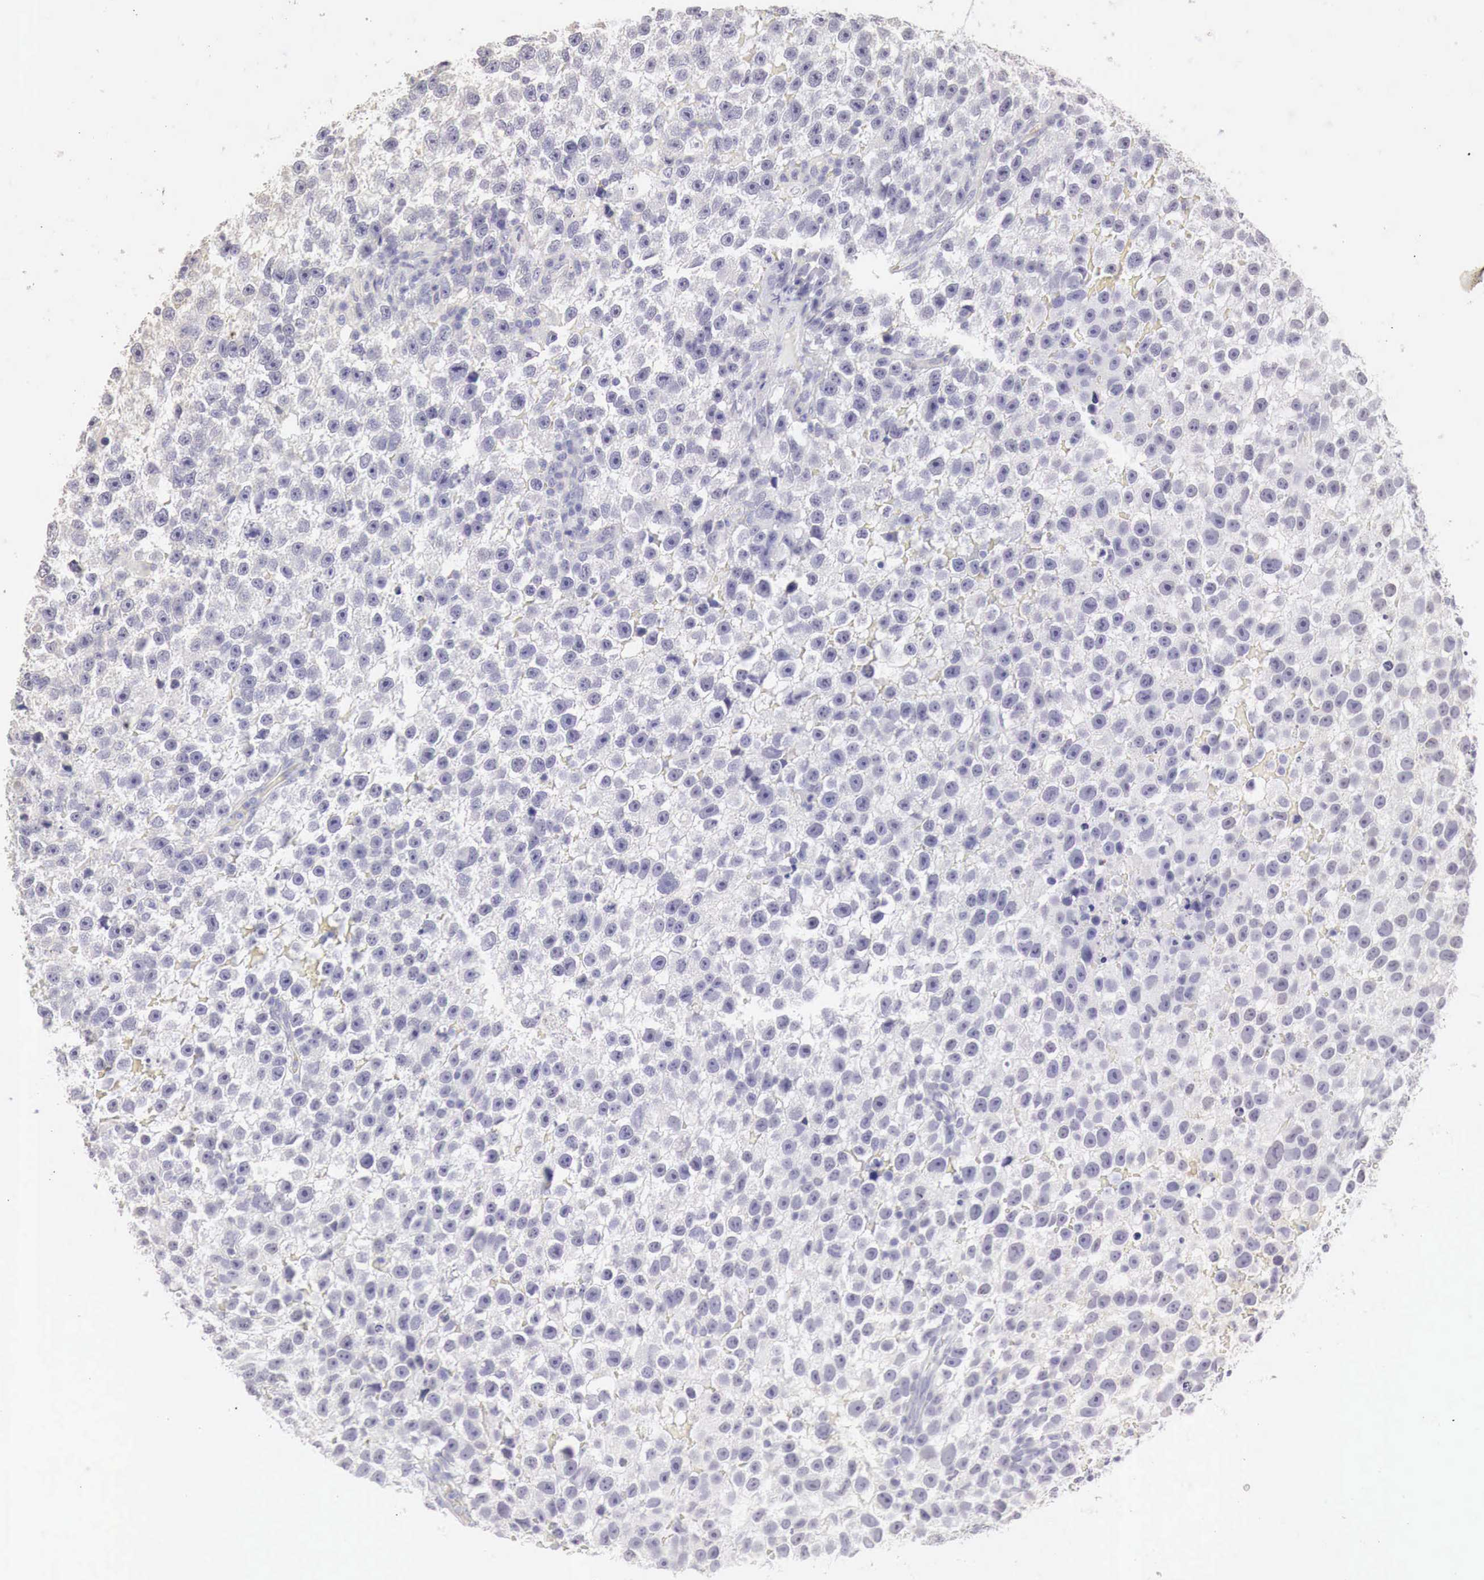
{"staining": {"intensity": "negative", "quantity": "none", "location": "none"}, "tissue": "testis cancer", "cell_type": "Tumor cells", "image_type": "cancer", "snomed": [{"axis": "morphology", "description": "Seminoma, NOS"}, {"axis": "topography", "description": "Testis"}], "caption": "Immunohistochemistry of human testis cancer (seminoma) reveals no staining in tumor cells. (DAB (3,3'-diaminobenzidine) immunohistochemistry with hematoxylin counter stain).", "gene": "OTC", "patient": {"sex": "male", "age": 33}}